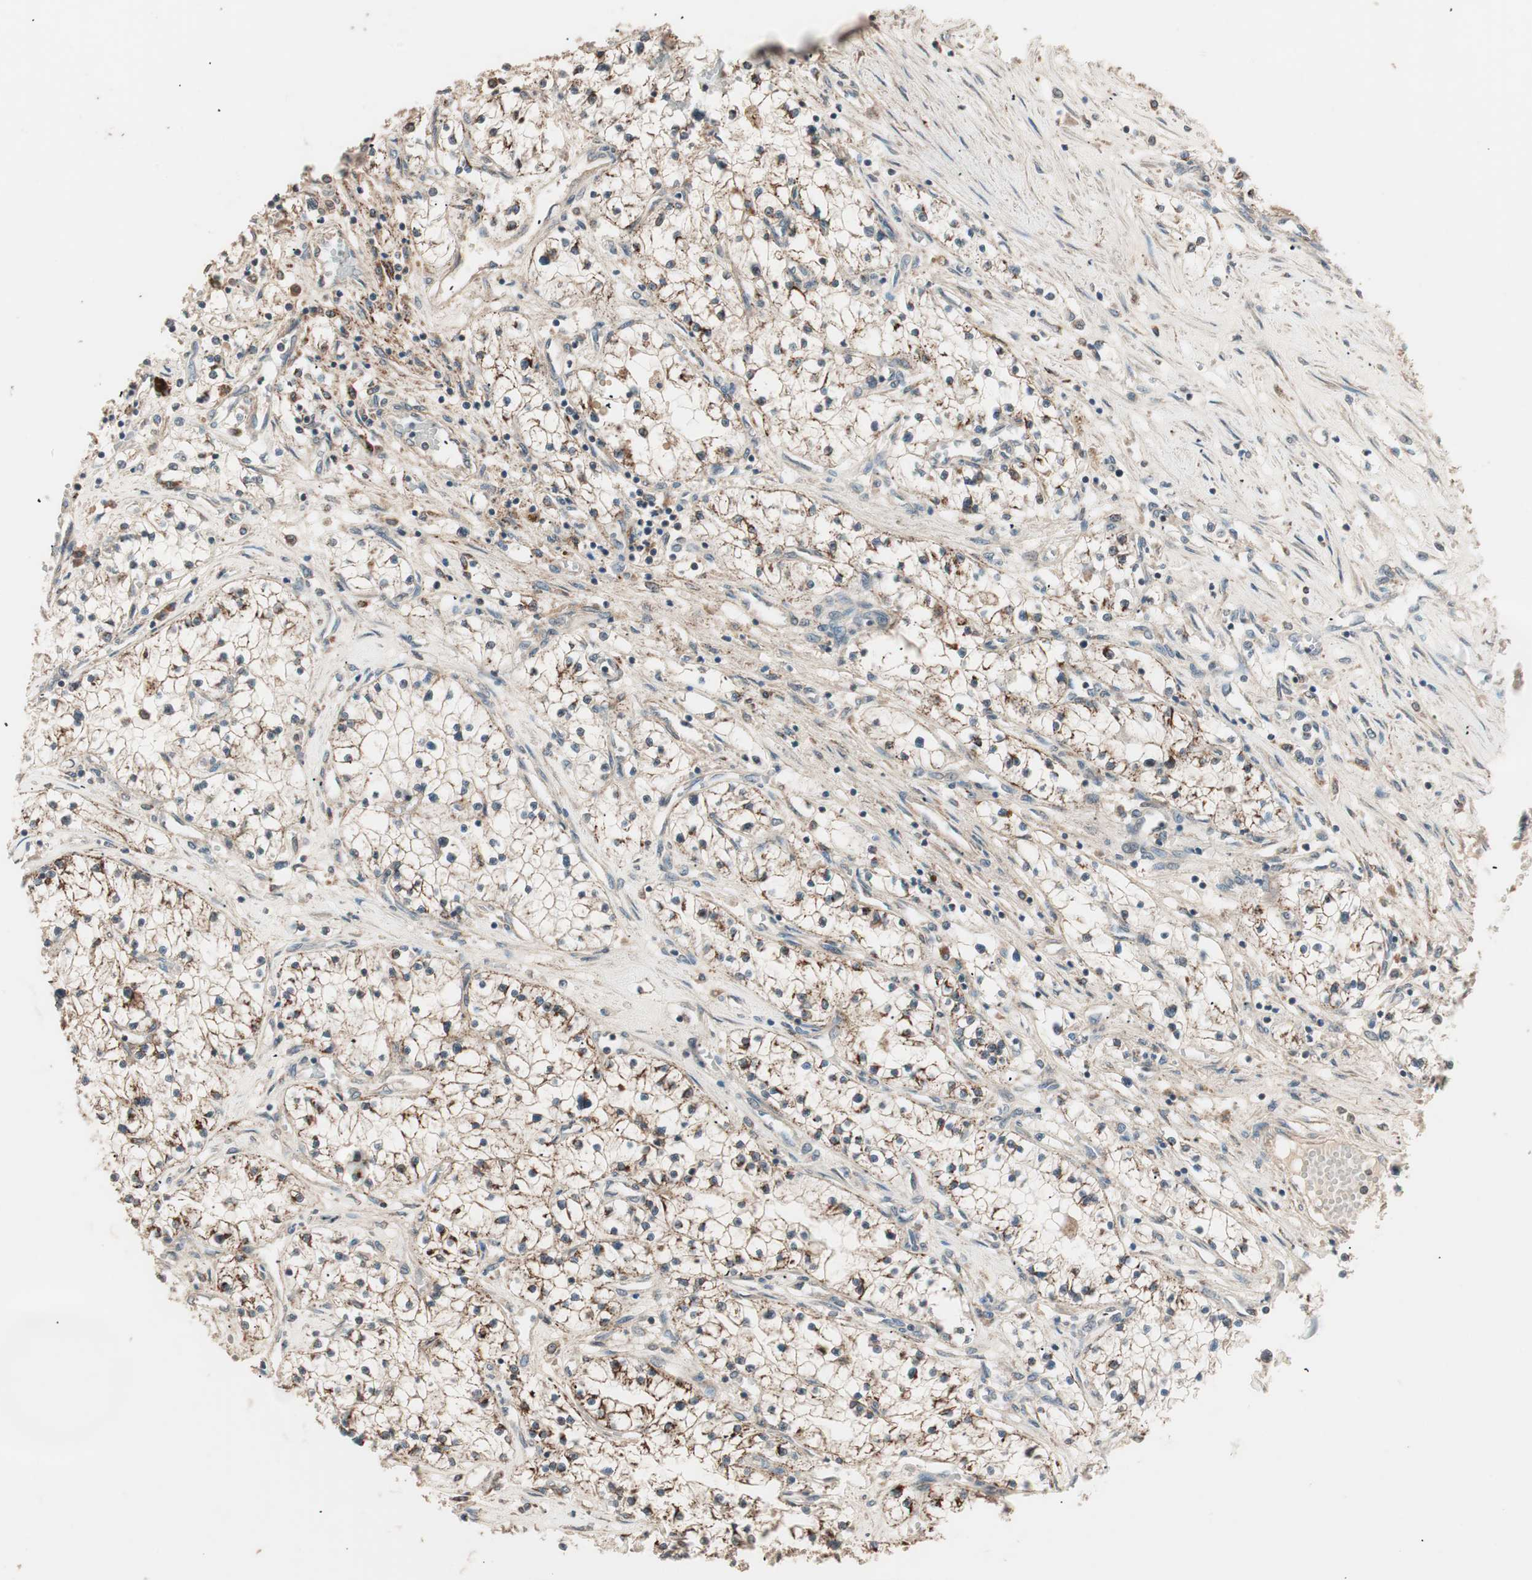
{"staining": {"intensity": "moderate", "quantity": ">75%", "location": "cytoplasmic/membranous"}, "tissue": "renal cancer", "cell_type": "Tumor cells", "image_type": "cancer", "snomed": [{"axis": "morphology", "description": "Adenocarcinoma, NOS"}, {"axis": "topography", "description": "Kidney"}], "caption": "Adenocarcinoma (renal) stained for a protein exhibits moderate cytoplasmic/membranous positivity in tumor cells.", "gene": "NFRKB", "patient": {"sex": "male", "age": 68}}